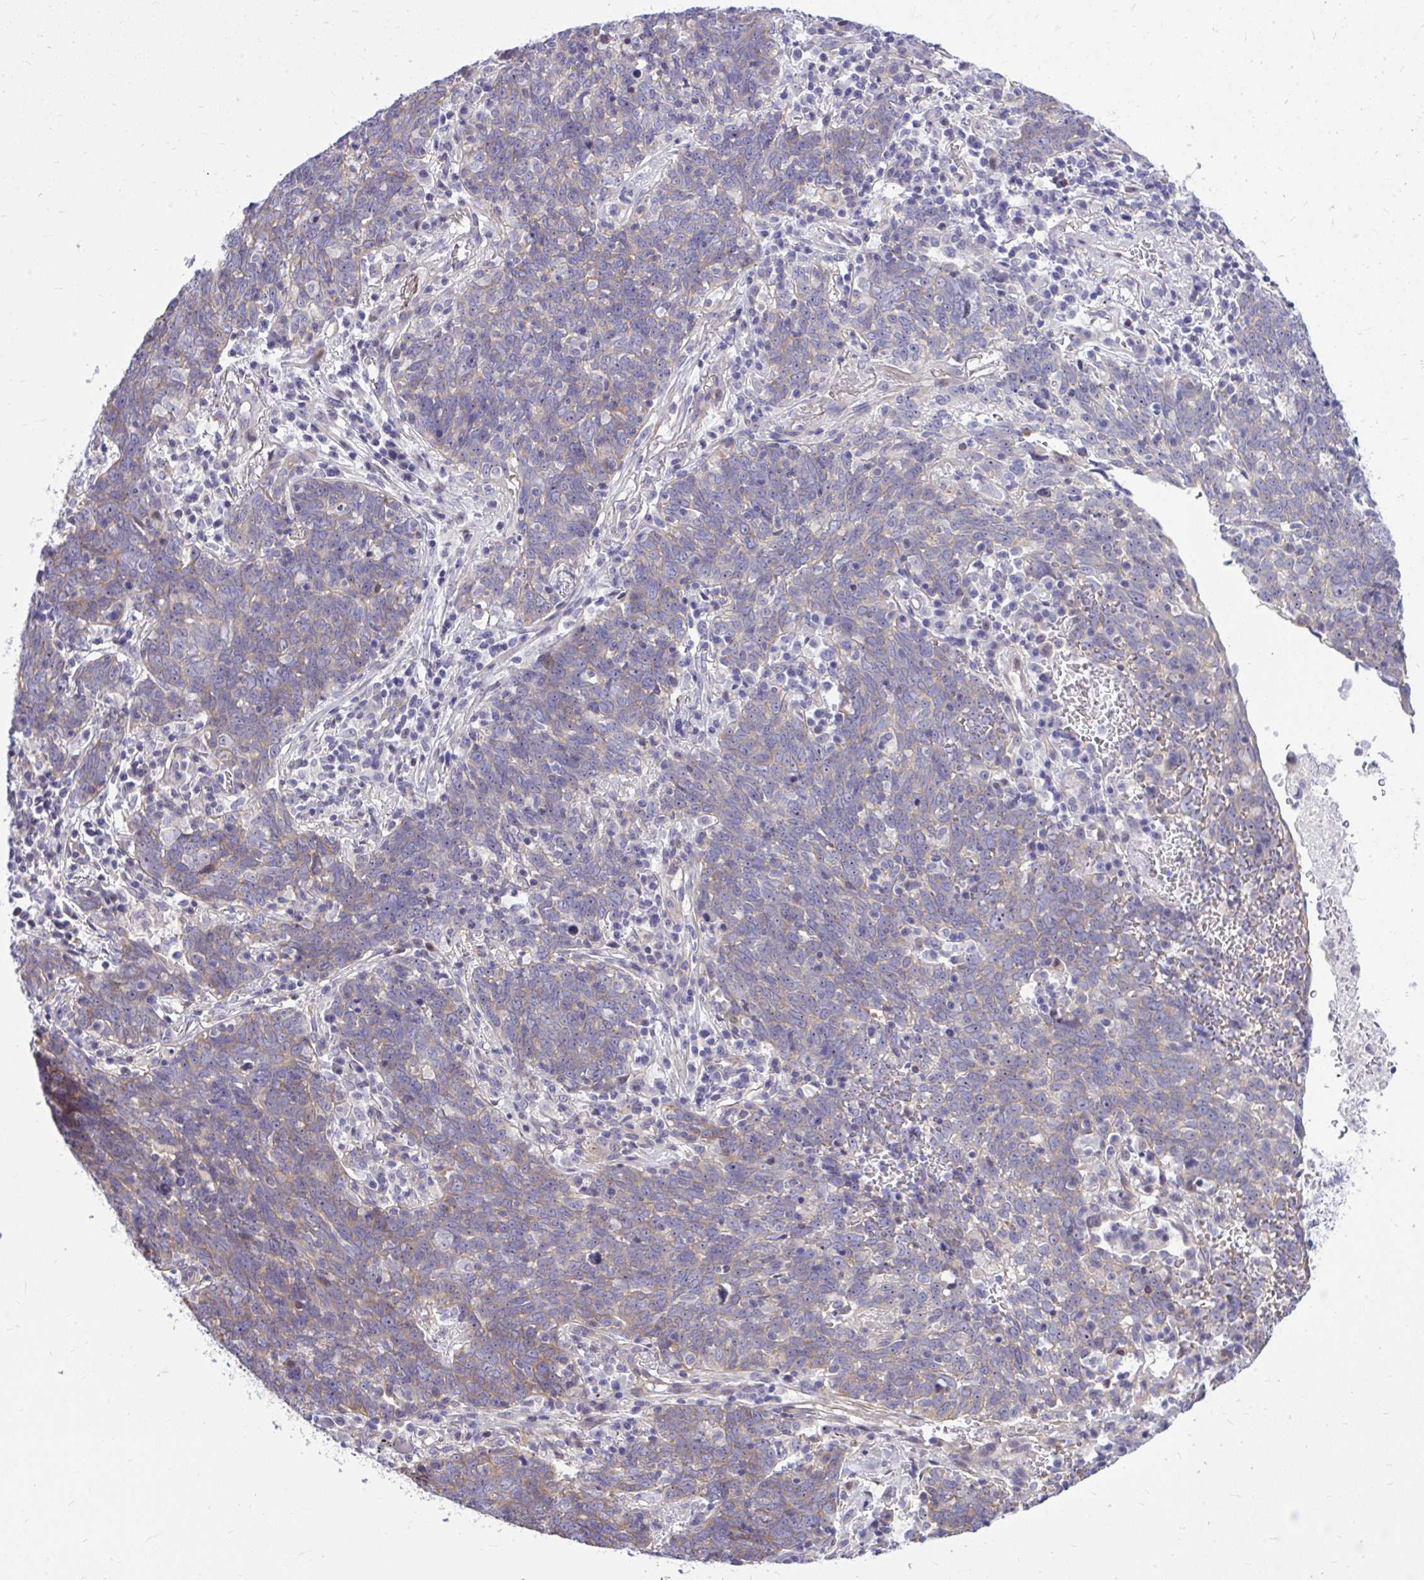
{"staining": {"intensity": "weak", "quantity": "<25%", "location": "cytoplasmic/membranous"}, "tissue": "lung cancer", "cell_type": "Tumor cells", "image_type": "cancer", "snomed": [{"axis": "morphology", "description": "Squamous cell carcinoma, NOS"}, {"axis": "topography", "description": "Lung"}], "caption": "DAB immunohistochemical staining of lung cancer (squamous cell carcinoma) shows no significant positivity in tumor cells.", "gene": "GRK4", "patient": {"sex": "female", "age": 72}}